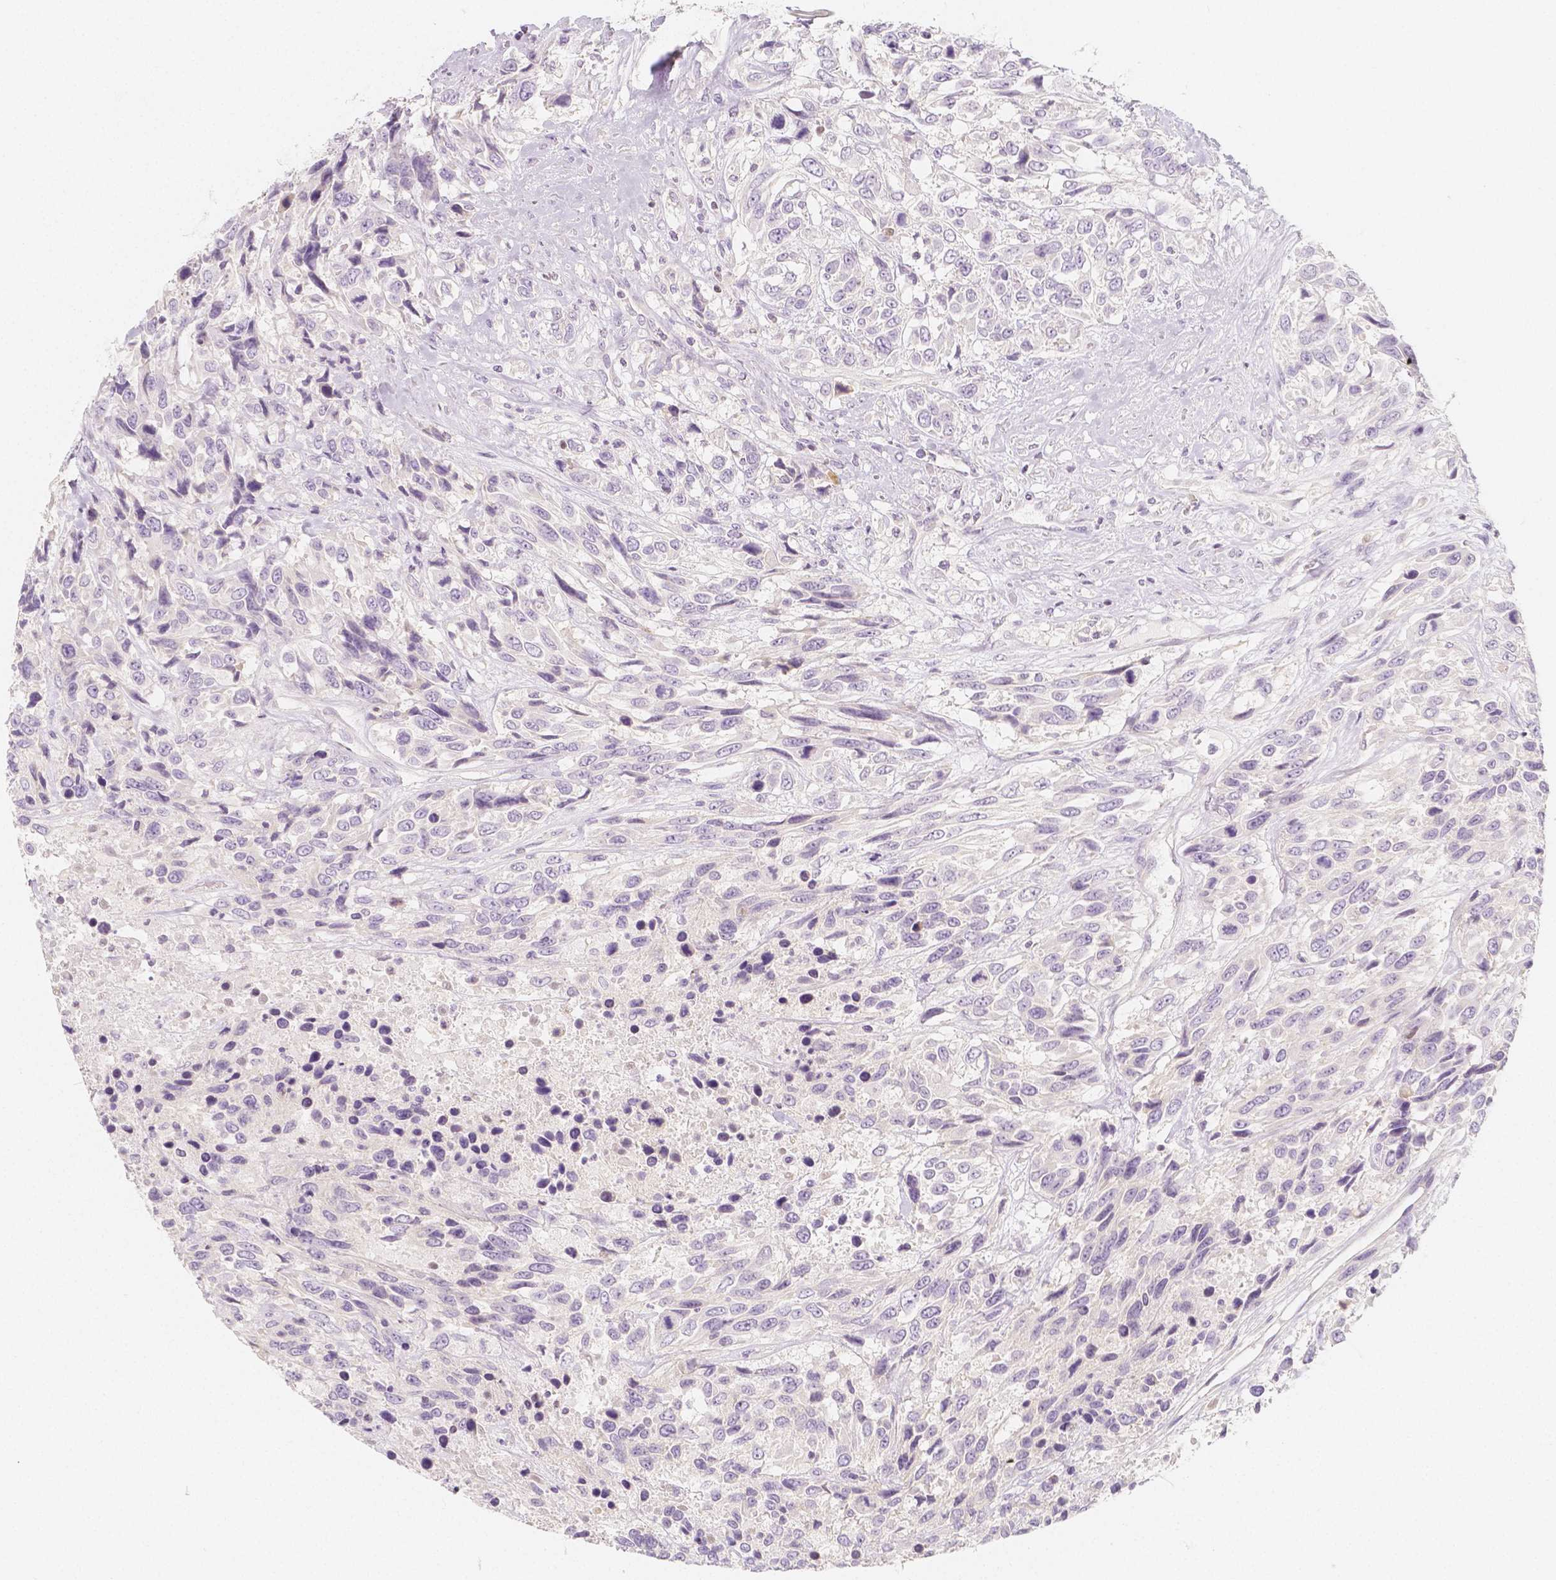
{"staining": {"intensity": "negative", "quantity": "none", "location": "none"}, "tissue": "urothelial cancer", "cell_type": "Tumor cells", "image_type": "cancer", "snomed": [{"axis": "morphology", "description": "Urothelial carcinoma, High grade"}, {"axis": "topography", "description": "Urinary bladder"}], "caption": "Image shows no protein staining in tumor cells of high-grade urothelial carcinoma tissue.", "gene": "BATF", "patient": {"sex": "female", "age": 70}}